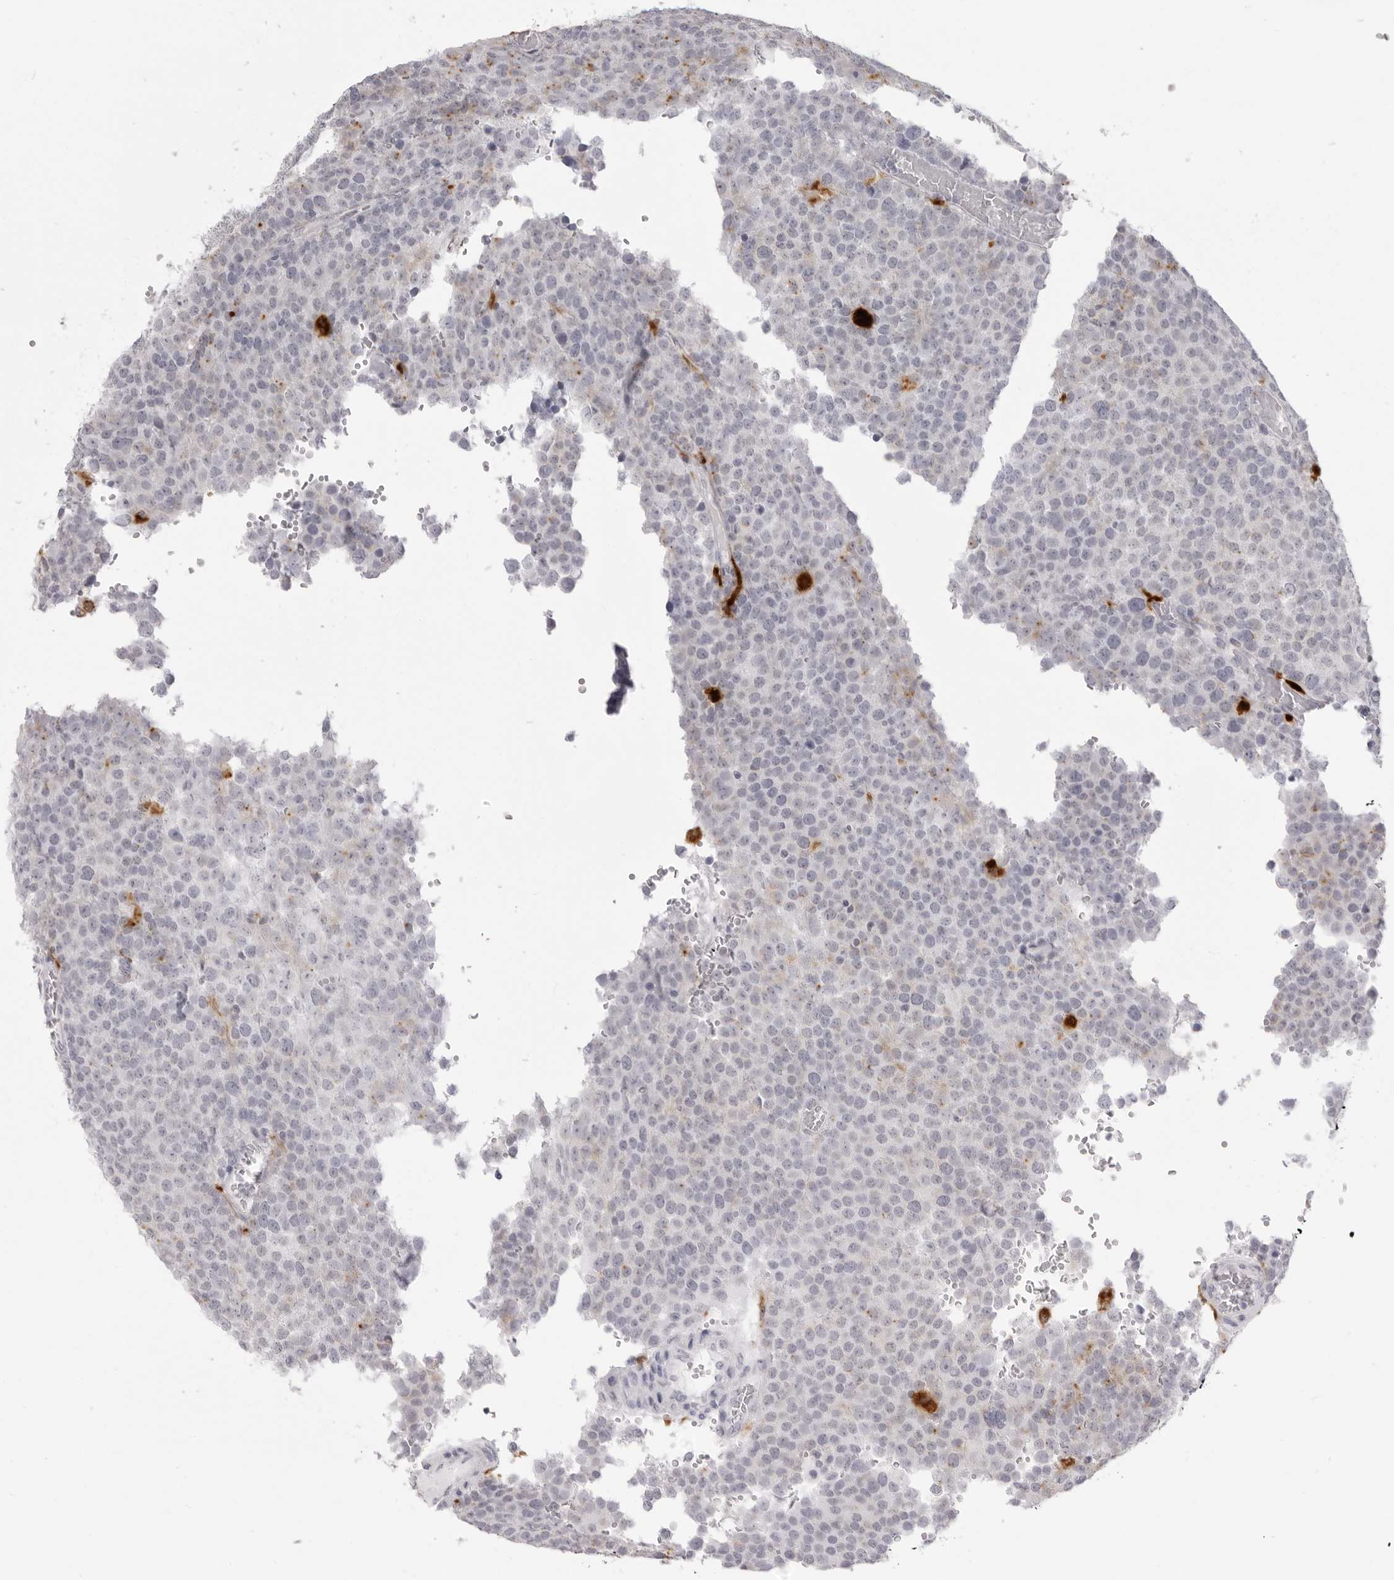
{"staining": {"intensity": "negative", "quantity": "none", "location": "none"}, "tissue": "testis cancer", "cell_type": "Tumor cells", "image_type": "cancer", "snomed": [{"axis": "morphology", "description": "Seminoma, NOS"}, {"axis": "topography", "description": "Testis"}], "caption": "The histopathology image shows no staining of tumor cells in testis seminoma.", "gene": "IL25", "patient": {"sex": "male", "age": 71}}